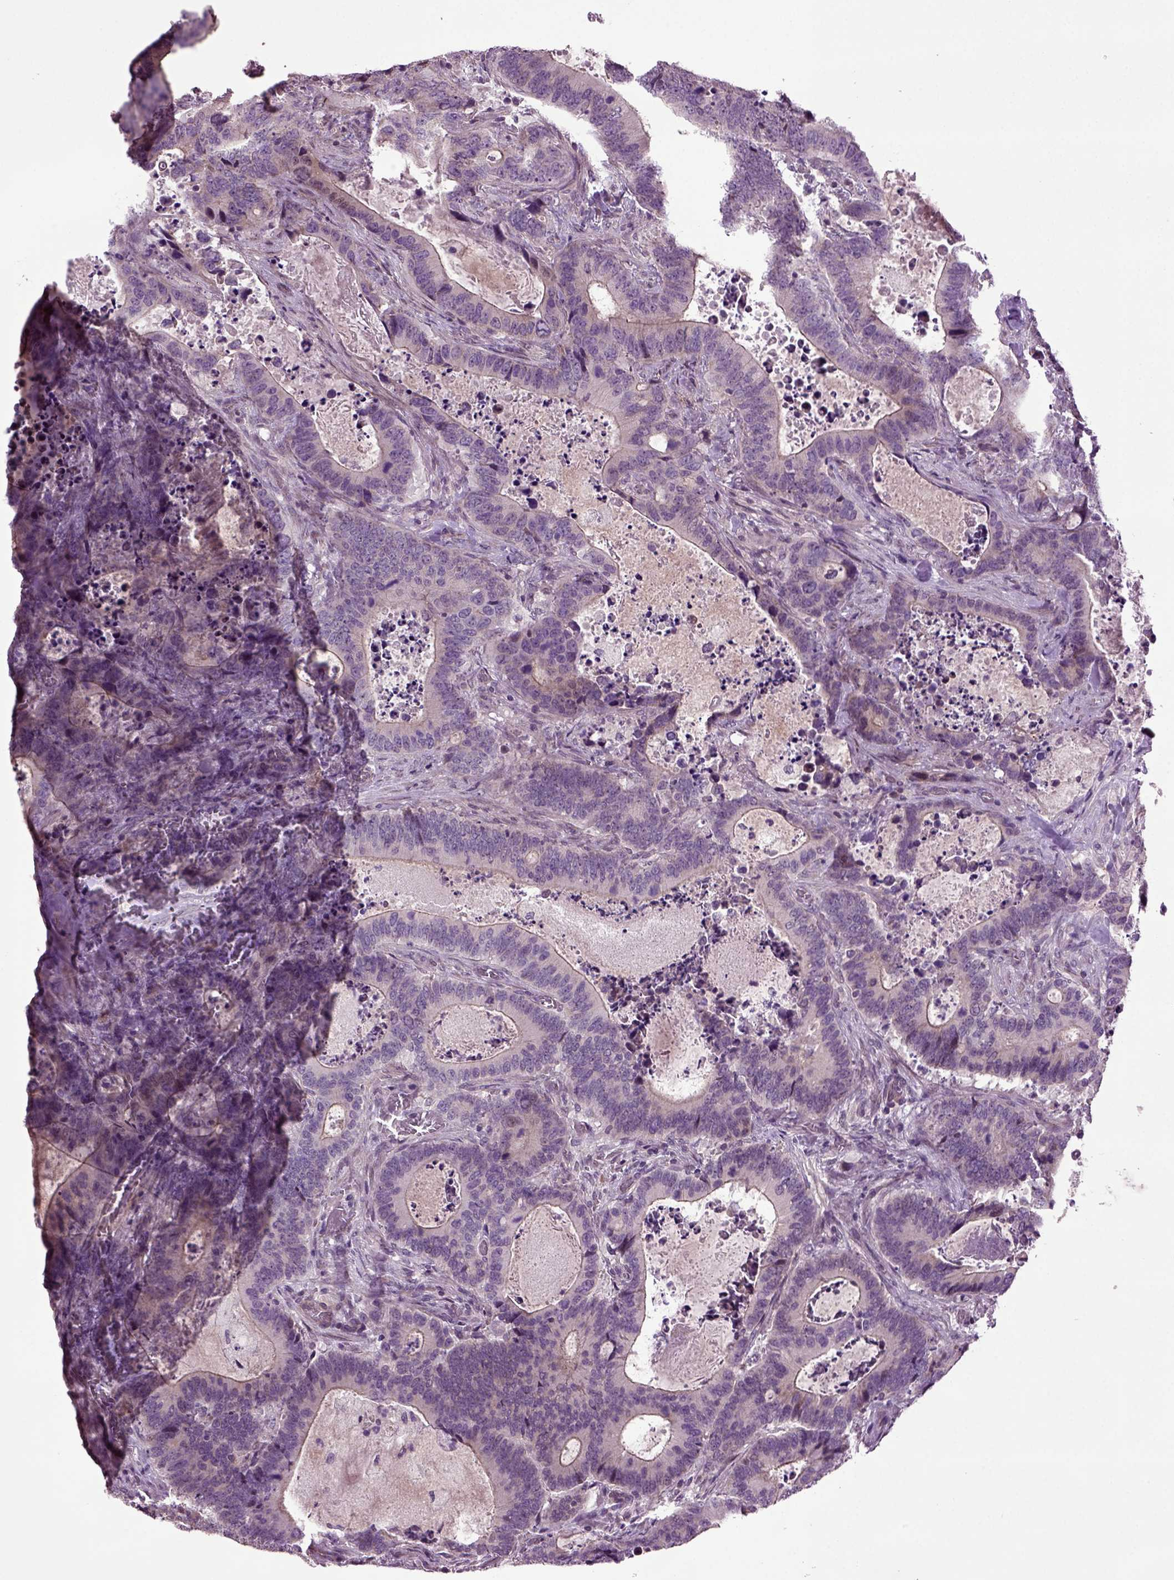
{"staining": {"intensity": "moderate", "quantity": "<25%", "location": "cytoplasmic/membranous"}, "tissue": "colorectal cancer", "cell_type": "Tumor cells", "image_type": "cancer", "snomed": [{"axis": "morphology", "description": "Adenocarcinoma, NOS"}, {"axis": "topography", "description": "Colon"}], "caption": "This is a photomicrograph of immunohistochemistry staining of colorectal adenocarcinoma, which shows moderate expression in the cytoplasmic/membranous of tumor cells.", "gene": "HAGHL", "patient": {"sex": "female", "age": 82}}